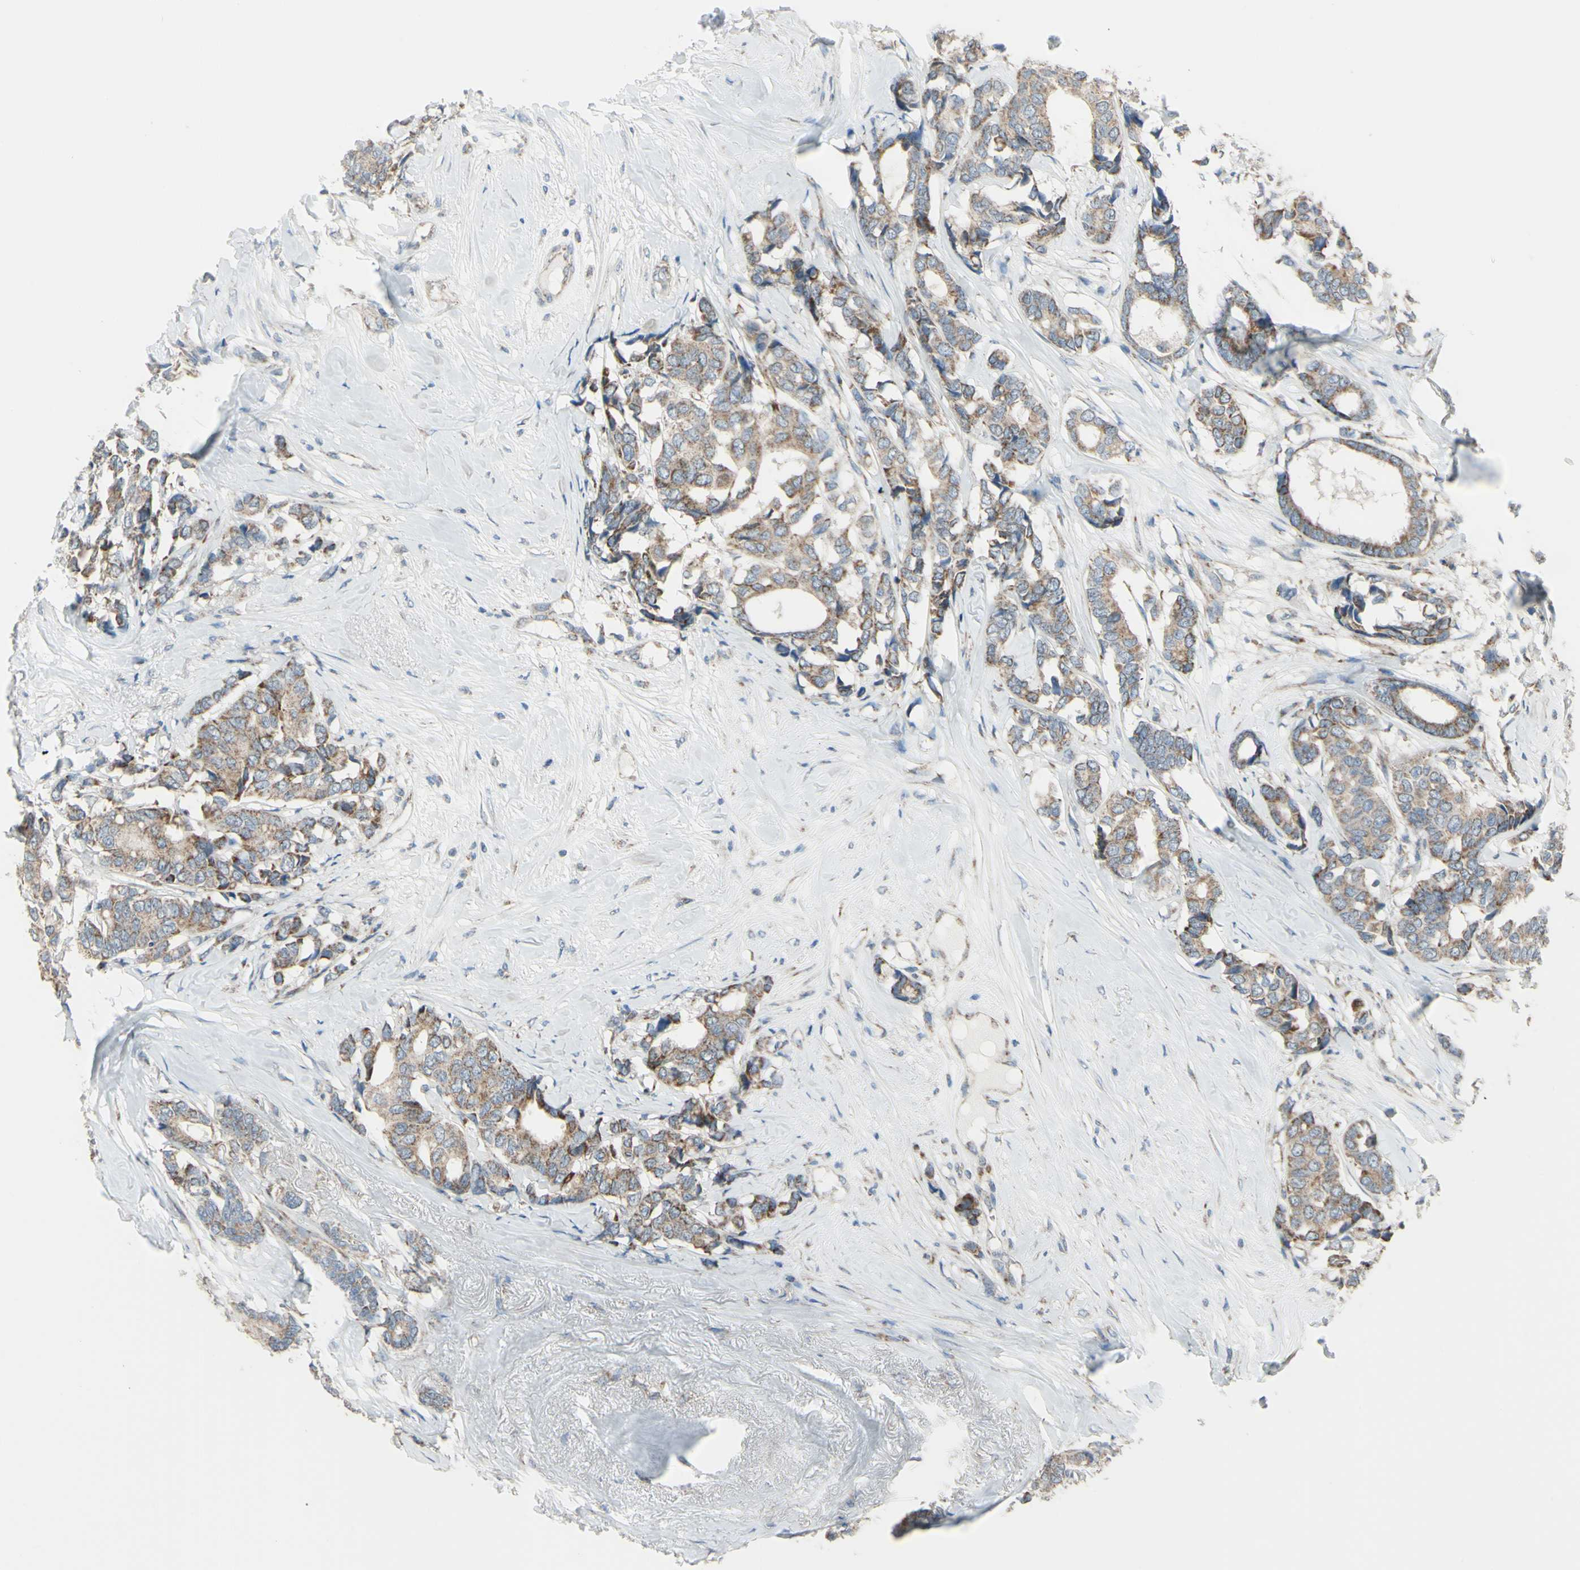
{"staining": {"intensity": "weak", "quantity": "25%-75%", "location": "cytoplasmic/membranous"}, "tissue": "breast cancer", "cell_type": "Tumor cells", "image_type": "cancer", "snomed": [{"axis": "morphology", "description": "Duct carcinoma"}, {"axis": "topography", "description": "Breast"}], "caption": "A micrograph of human breast cancer stained for a protein exhibits weak cytoplasmic/membranous brown staining in tumor cells.", "gene": "FAM171B", "patient": {"sex": "female", "age": 87}}